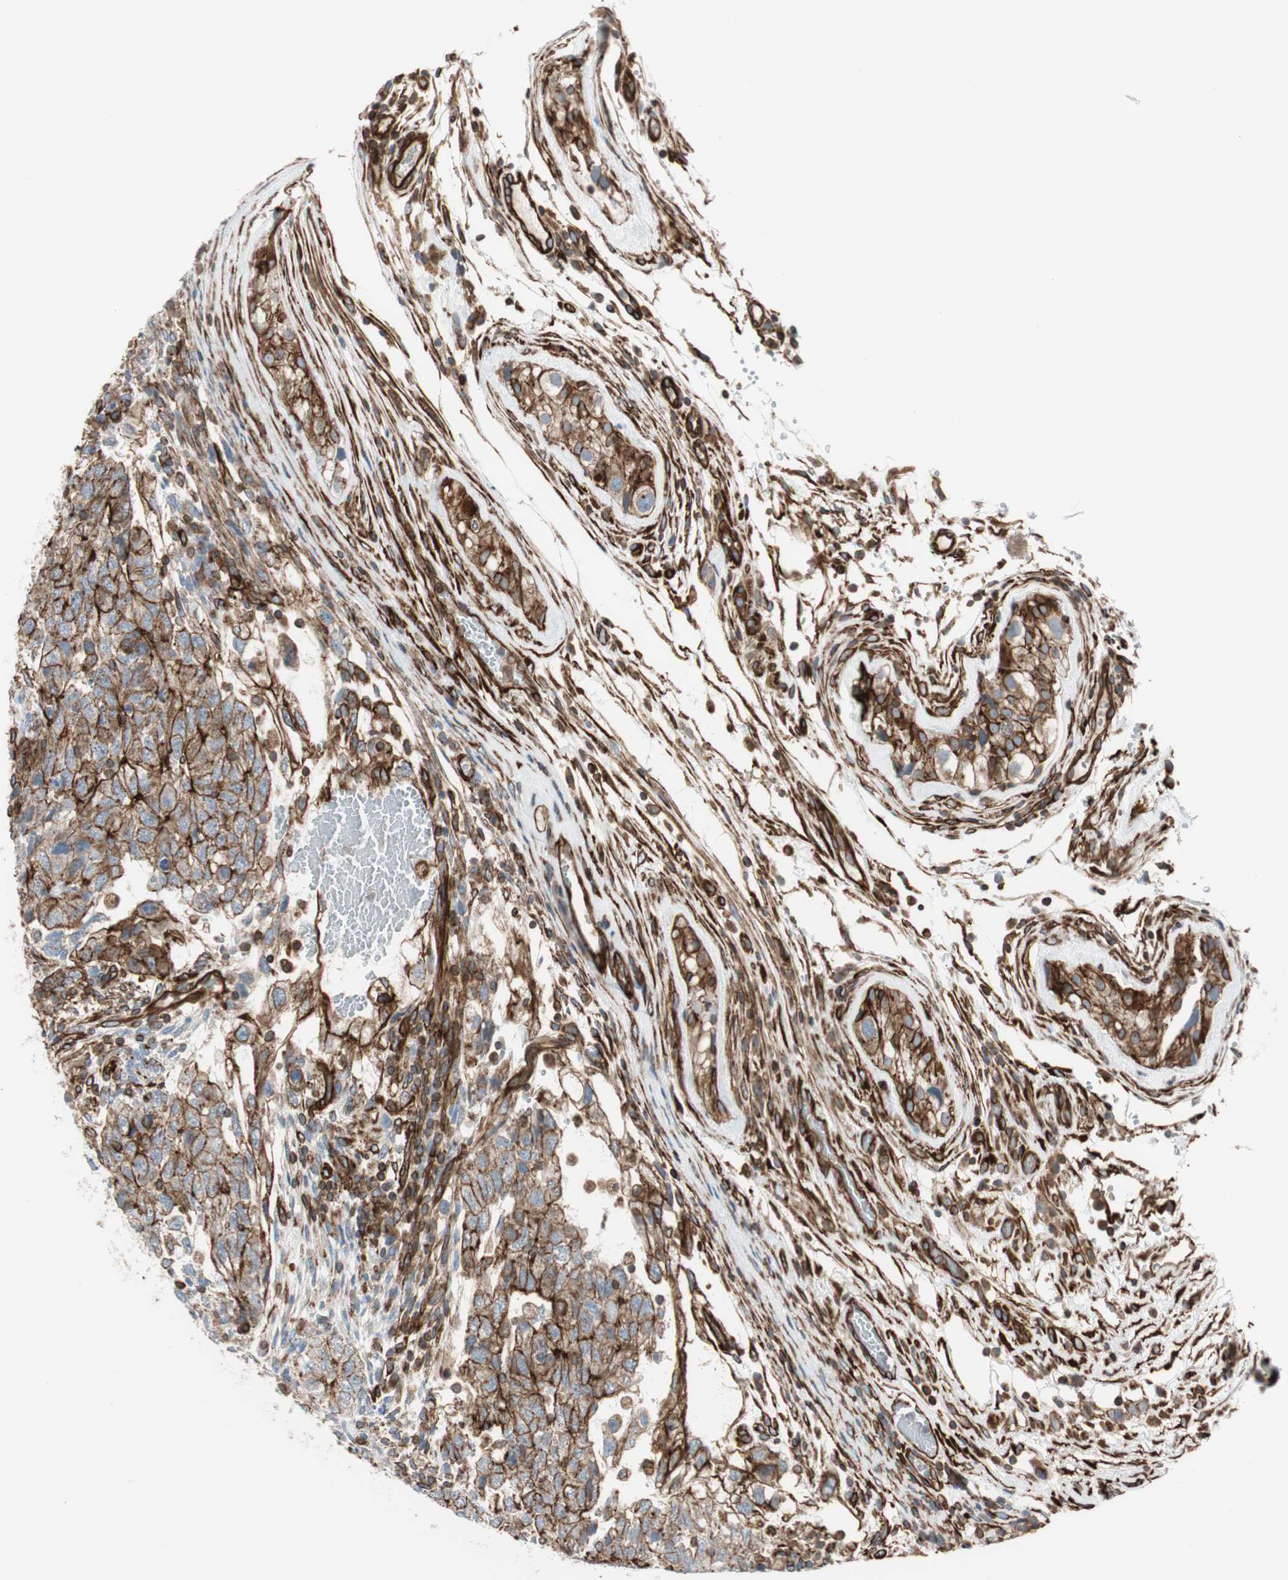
{"staining": {"intensity": "strong", "quantity": ">75%", "location": "cytoplasmic/membranous"}, "tissue": "testis cancer", "cell_type": "Tumor cells", "image_type": "cancer", "snomed": [{"axis": "morphology", "description": "Normal tissue, NOS"}, {"axis": "morphology", "description": "Carcinoma, Embryonal, NOS"}, {"axis": "topography", "description": "Testis"}], "caption": "Immunohistochemistry (IHC) image of testis embryonal carcinoma stained for a protein (brown), which exhibits high levels of strong cytoplasmic/membranous expression in about >75% of tumor cells.", "gene": "TCTA", "patient": {"sex": "male", "age": 36}}